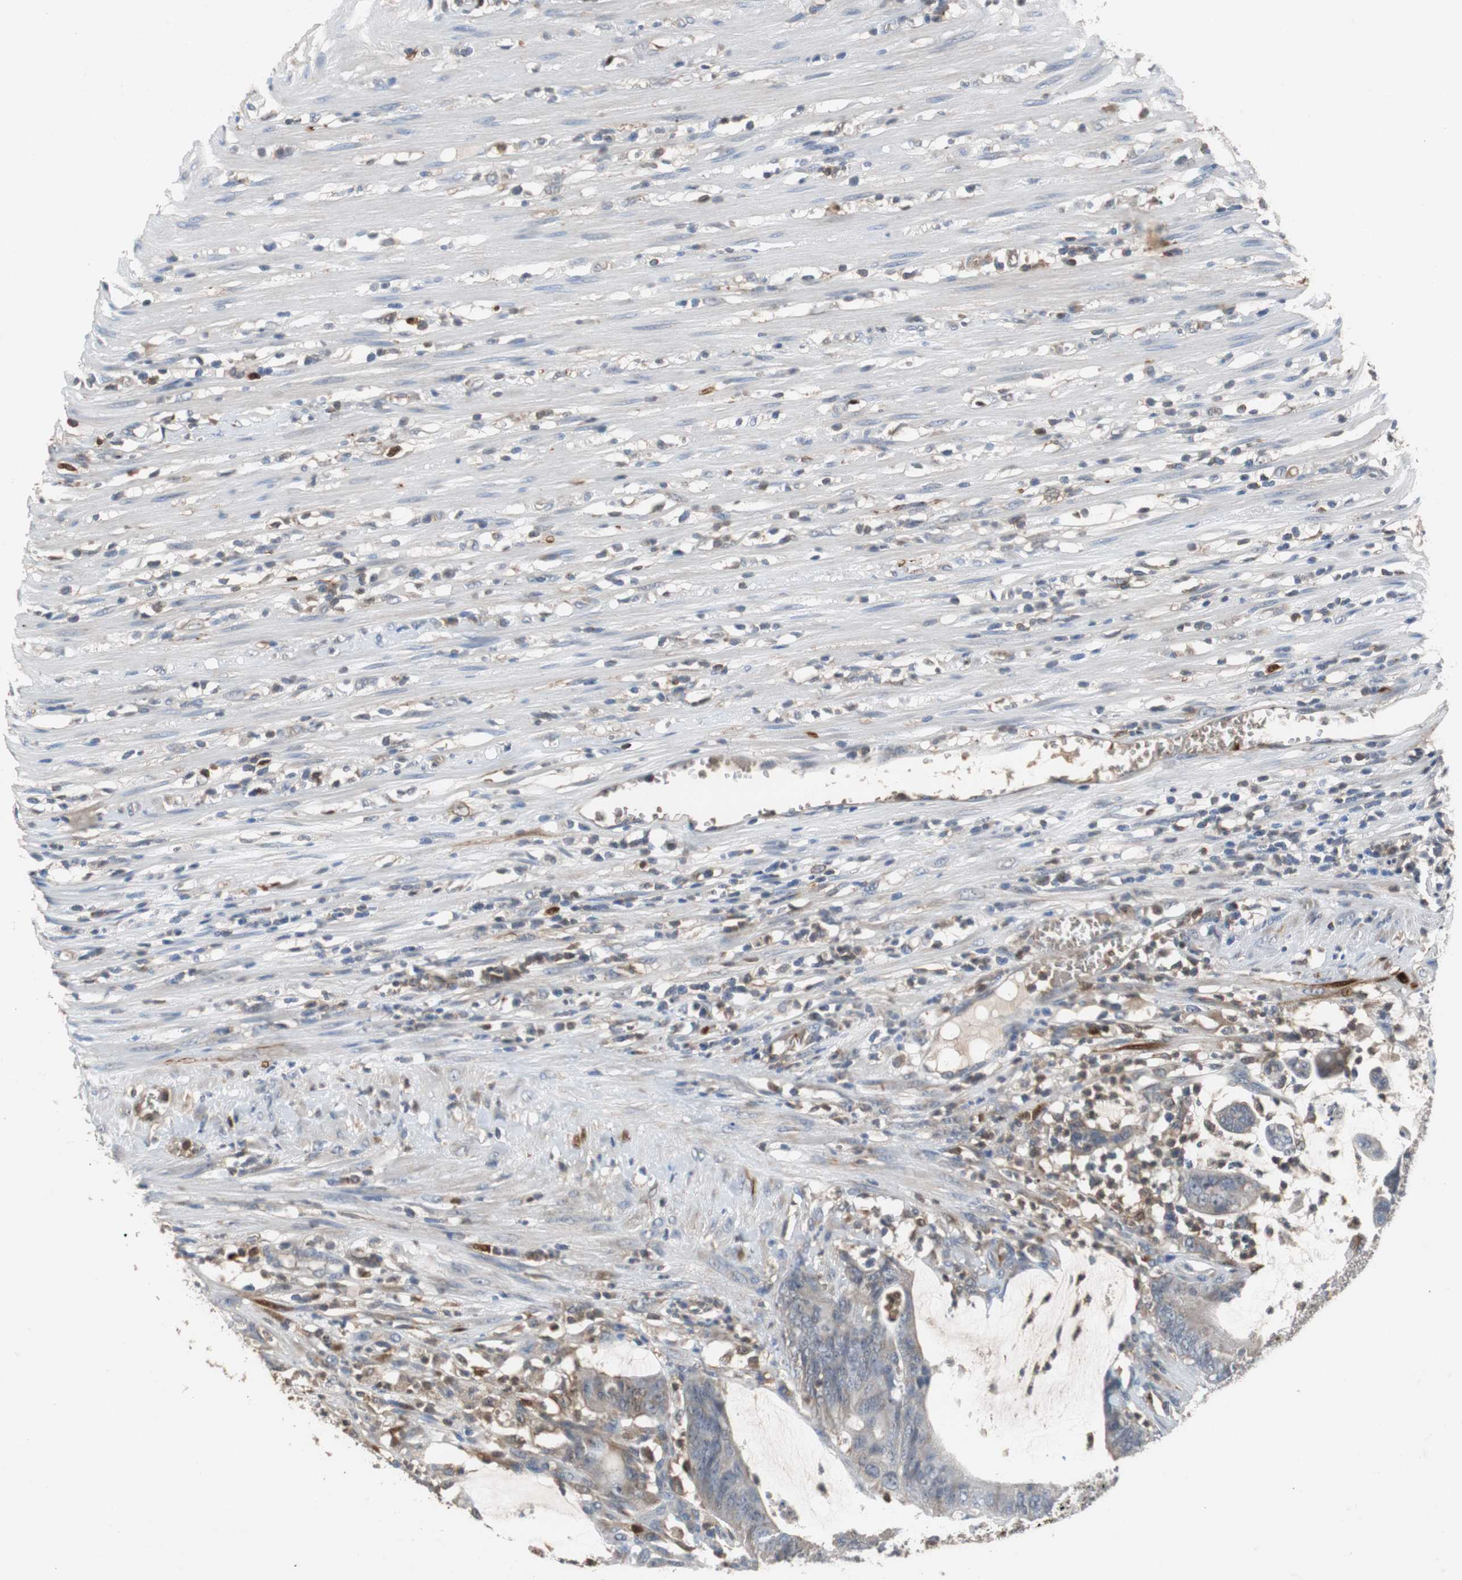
{"staining": {"intensity": "weak", "quantity": "25%-75%", "location": "cytoplasmic/membranous"}, "tissue": "colorectal cancer", "cell_type": "Tumor cells", "image_type": "cancer", "snomed": [{"axis": "morphology", "description": "Adenocarcinoma, NOS"}, {"axis": "topography", "description": "Rectum"}], "caption": "Protein staining reveals weak cytoplasmic/membranous positivity in approximately 25%-75% of tumor cells in colorectal cancer (adenocarcinoma).", "gene": "CALB2", "patient": {"sex": "female", "age": 66}}